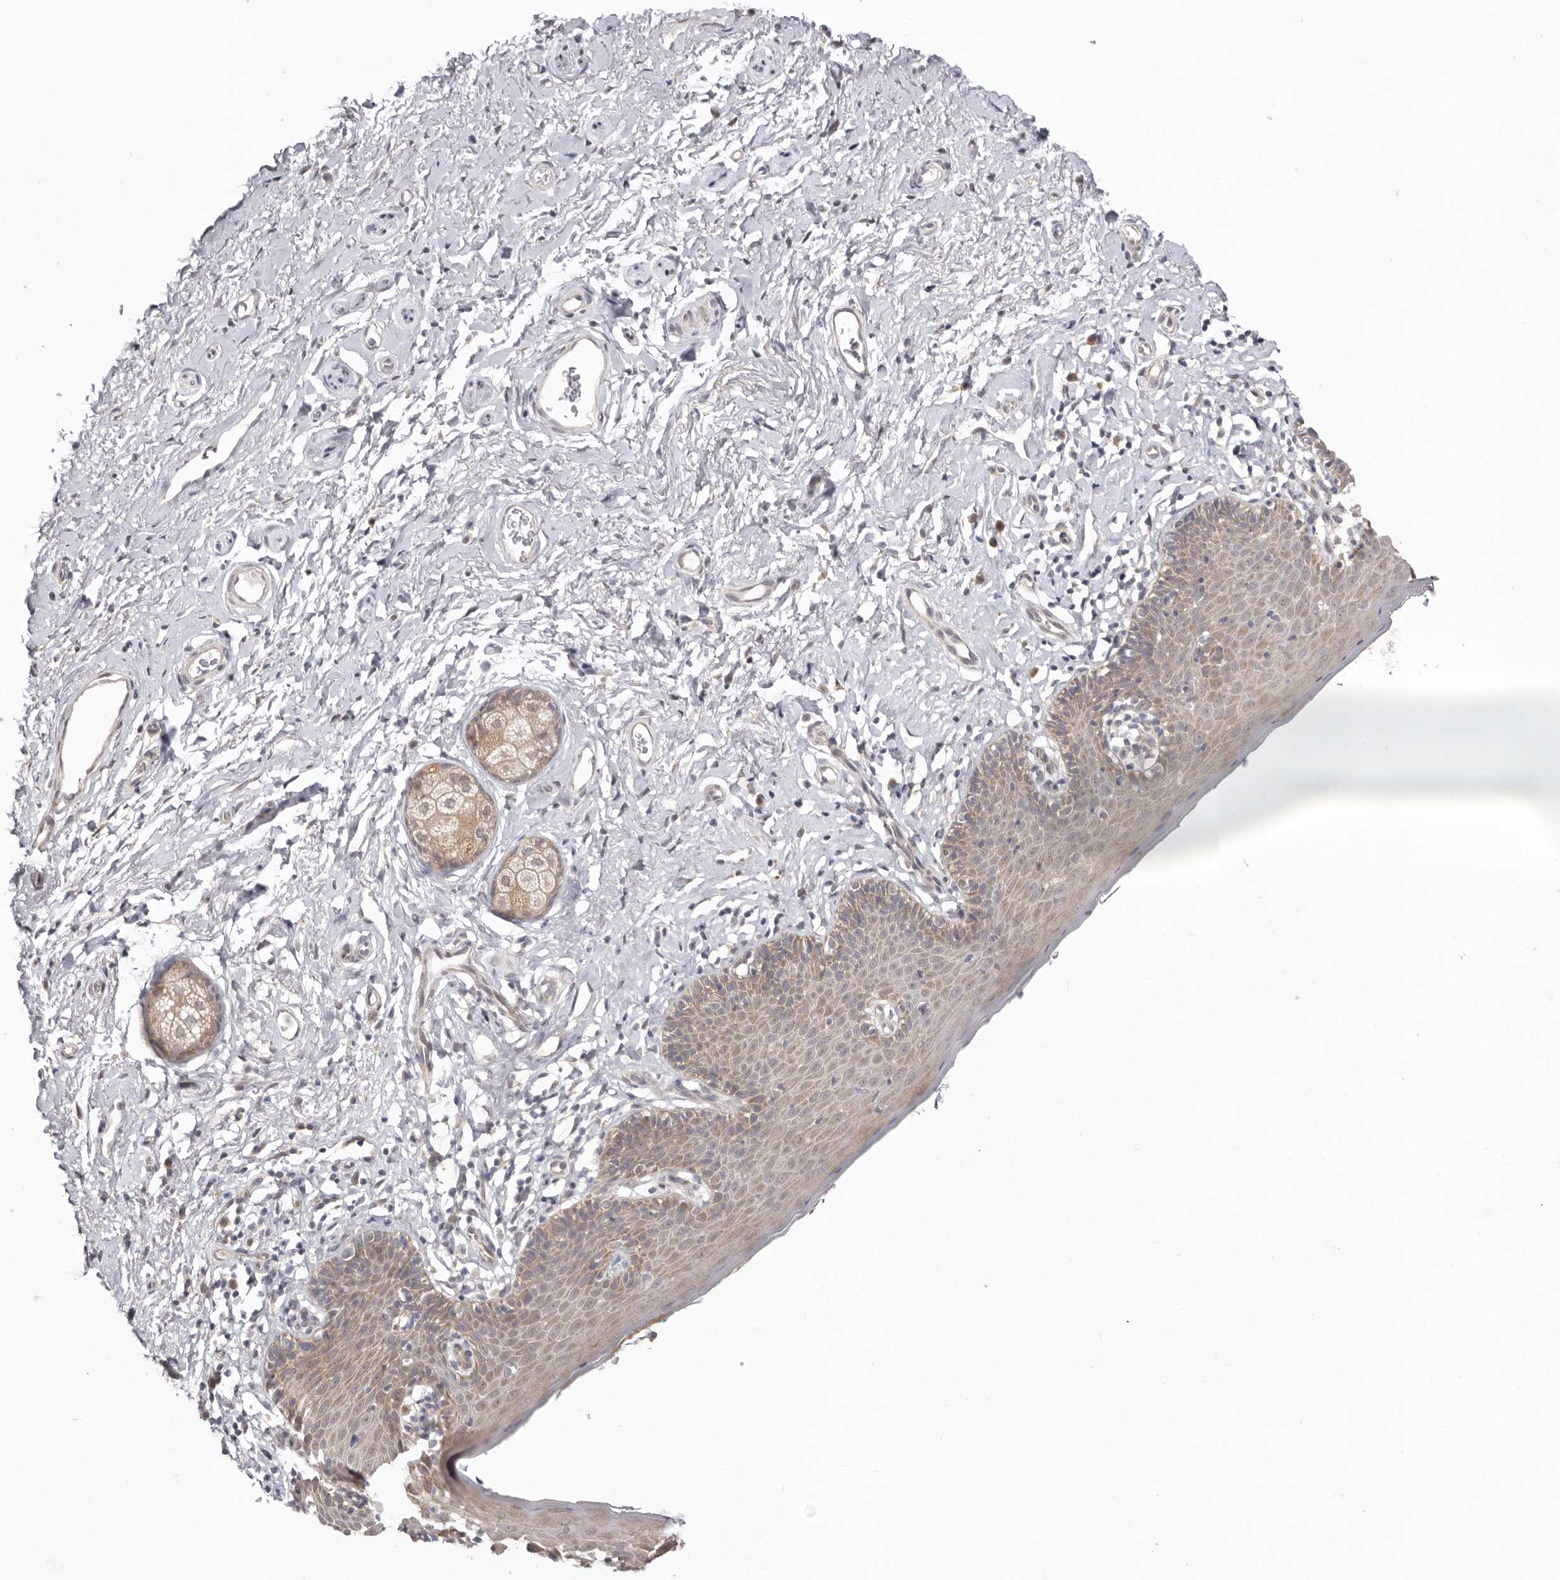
{"staining": {"intensity": "moderate", "quantity": ">75%", "location": "cytoplasmic/membranous"}, "tissue": "skin", "cell_type": "Epidermal cells", "image_type": "normal", "snomed": [{"axis": "morphology", "description": "Normal tissue, NOS"}, {"axis": "topography", "description": "Vulva"}], "caption": "The immunohistochemical stain highlights moderate cytoplasmic/membranous positivity in epidermal cells of benign skin. Using DAB (3,3'-diaminobenzidine) (brown) and hematoxylin (blue) stains, captured at high magnification using brightfield microscopy.", "gene": "NSUN4", "patient": {"sex": "female", "age": 66}}